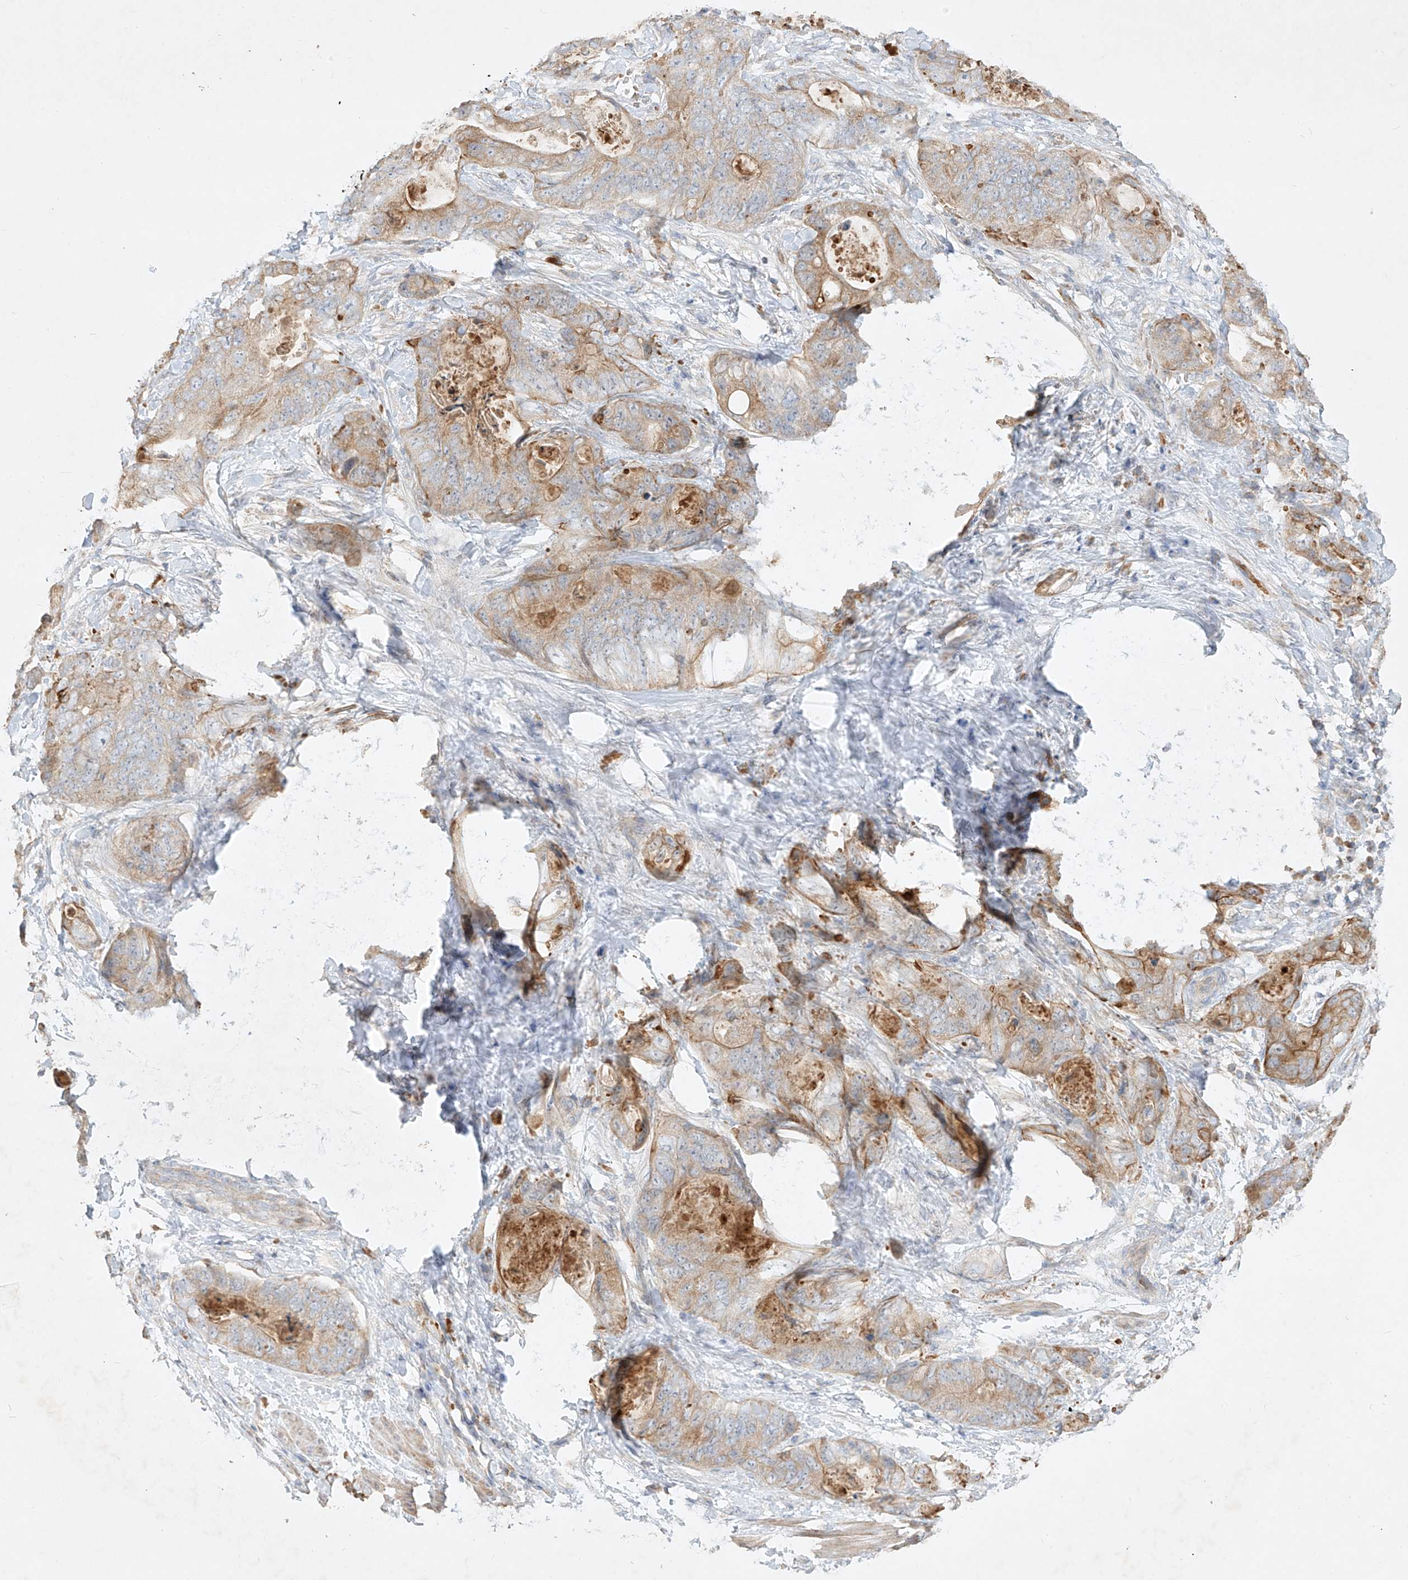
{"staining": {"intensity": "moderate", "quantity": "<25%", "location": "cytoplasmic/membranous"}, "tissue": "stomach cancer", "cell_type": "Tumor cells", "image_type": "cancer", "snomed": [{"axis": "morphology", "description": "Adenocarcinoma, NOS"}, {"axis": "topography", "description": "Stomach"}], "caption": "DAB (3,3'-diaminobenzidine) immunohistochemical staining of stomach cancer (adenocarcinoma) reveals moderate cytoplasmic/membranous protein positivity in about <25% of tumor cells.", "gene": "KPNA7", "patient": {"sex": "female", "age": 89}}